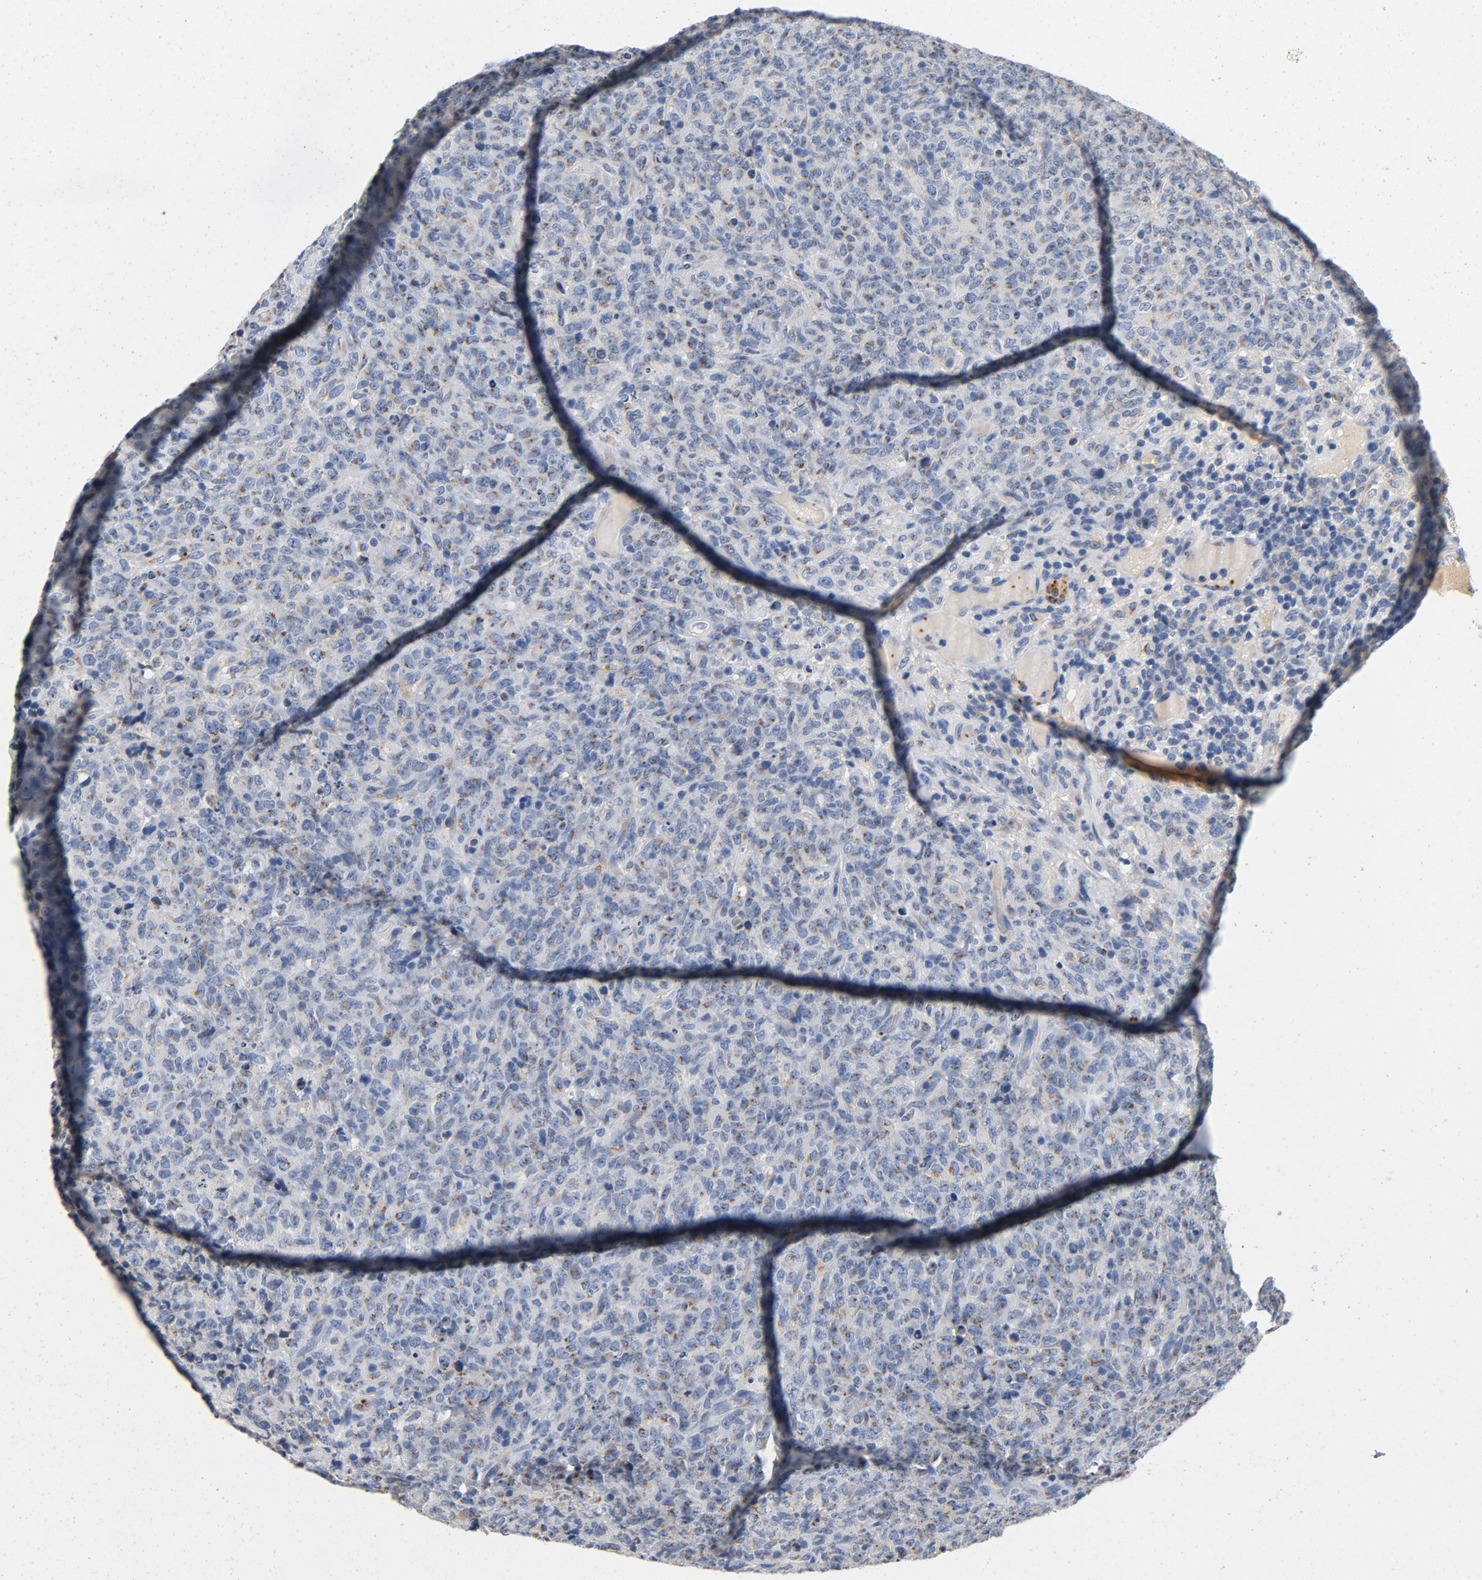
{"staining": {"intensity": "negative", "quantity": "none", "location": "none"}, "tissue": "lymphoma", "cell_type": "Tumor cells", "image_type": "cancer", "snomed": [{"axis": "morphology", "description": "Malignant lymphoma, non-Hodgkin's type, High grade"}, {"axis": "topography", "description": "Tonsil"}], "caption": "Tumor cells are negative for protein expression in human malignant lymphoma, non-Hodgkin's type (high-grade). (Stains: DAB (3,3'-diaminobenzidine) IHC with hematoxylin counter stain, Microscopy: brightfield microscopy at high magnification).", "gene": "LMAN2", "patient": {"sex": "female", "age": 36}}